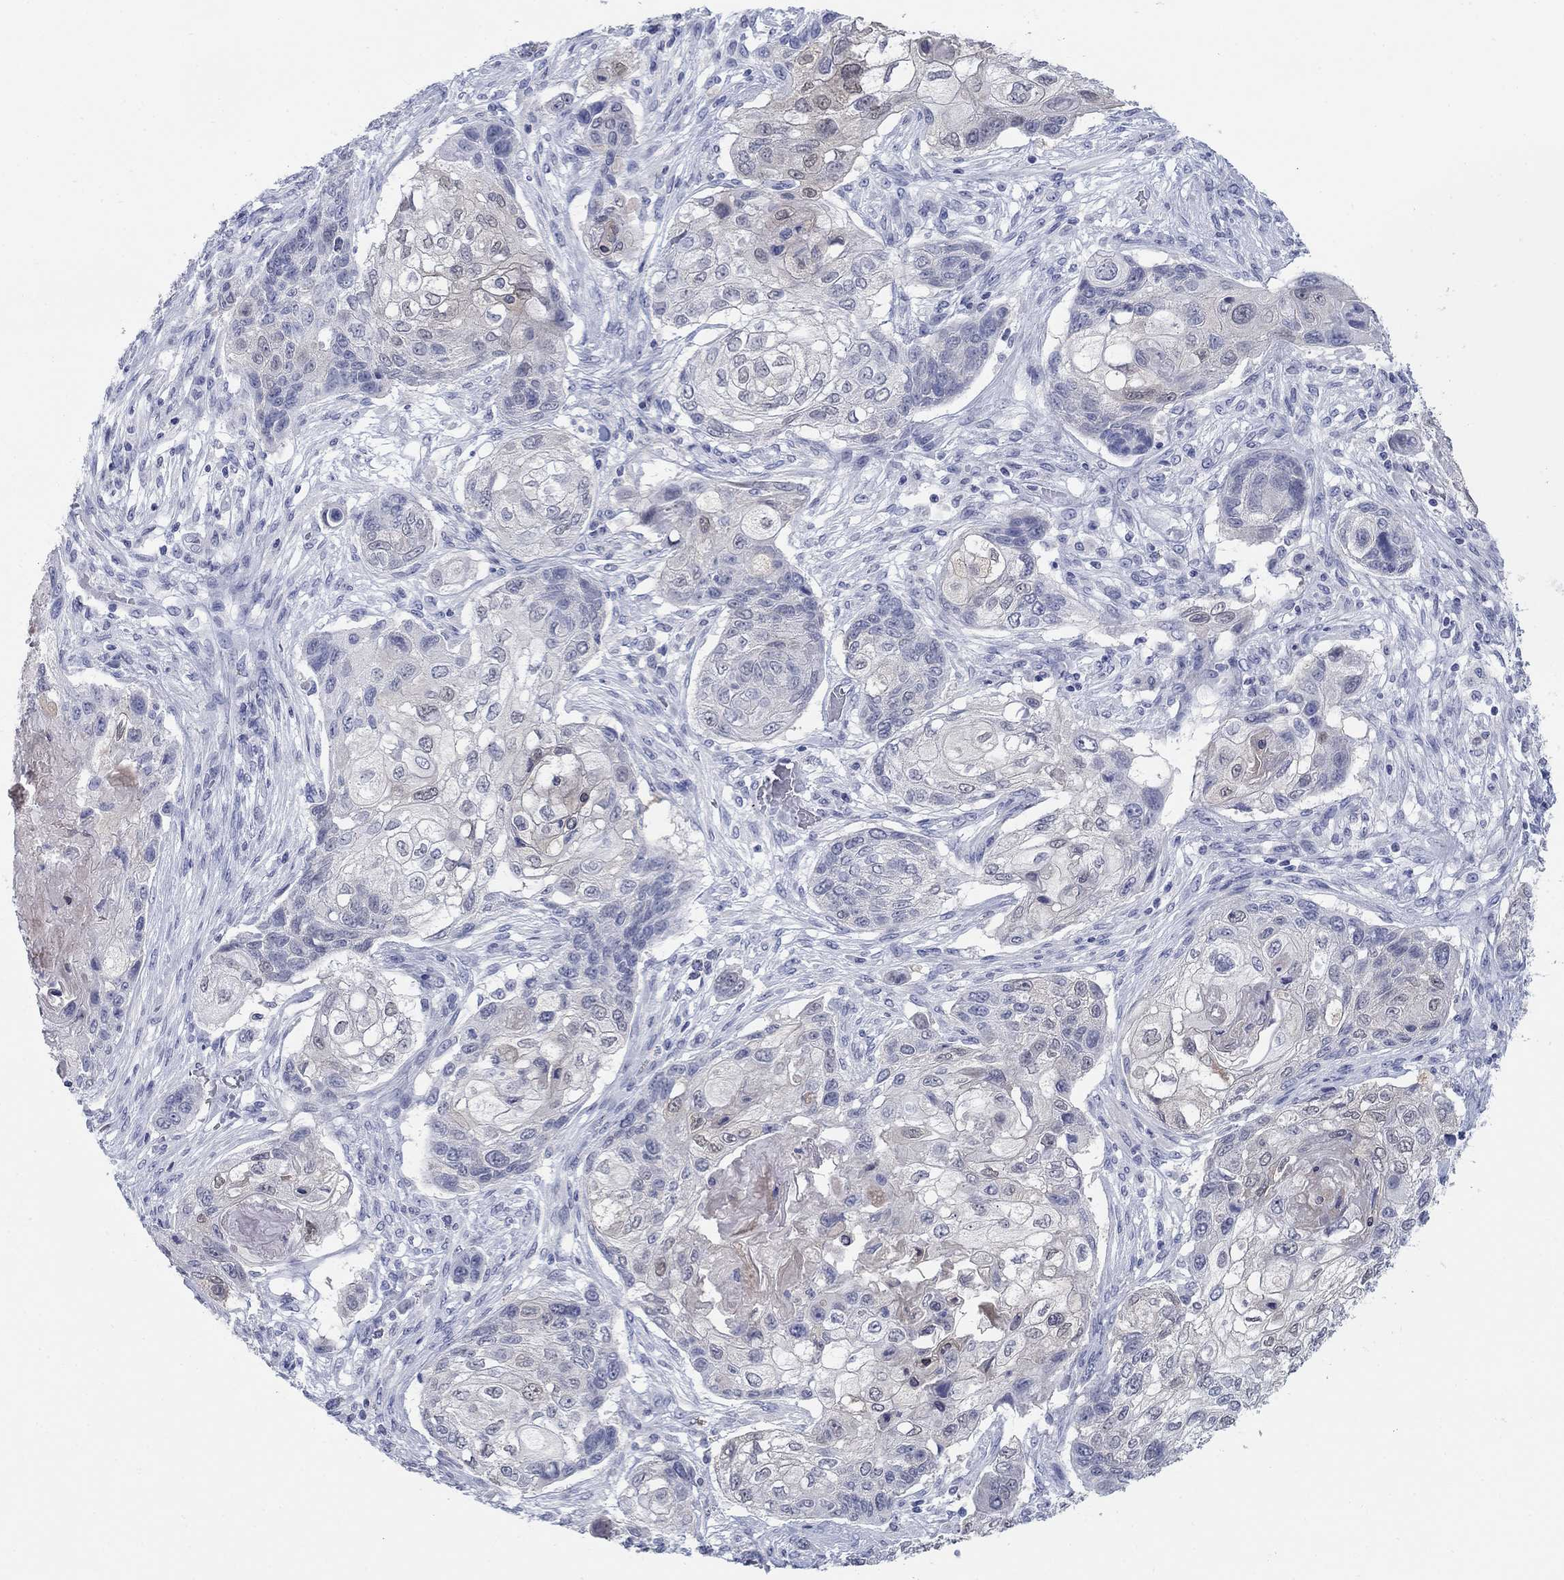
{"staining": {"intensity": "weak", "quantity": "<25%", "location": "cytoplasmic/membranous"}, "tissue": "lung cancer", "cell_type": "Tumor cells", "image_type": "cancer", "snomed": [{"axis": "morphology", "description": "Normal tissue, NOS"}, {"axis": "morphology", "description": "Squamous cell carcinoma, NOS"}, {"axis": "topography", "description": "Bronchus"}, {"axis": "topography", "description": "Lung"}], "caption": "Immunohistochemical staining of human squamous cell carcinoma (lung) shows no significant positivity in tumor cells. (DAB immunohistochemistry visualized using brightfield microscopy, high magnification).", "gene": "ATP6V1G2", "patient": {"sex": "male", "age": 69}}